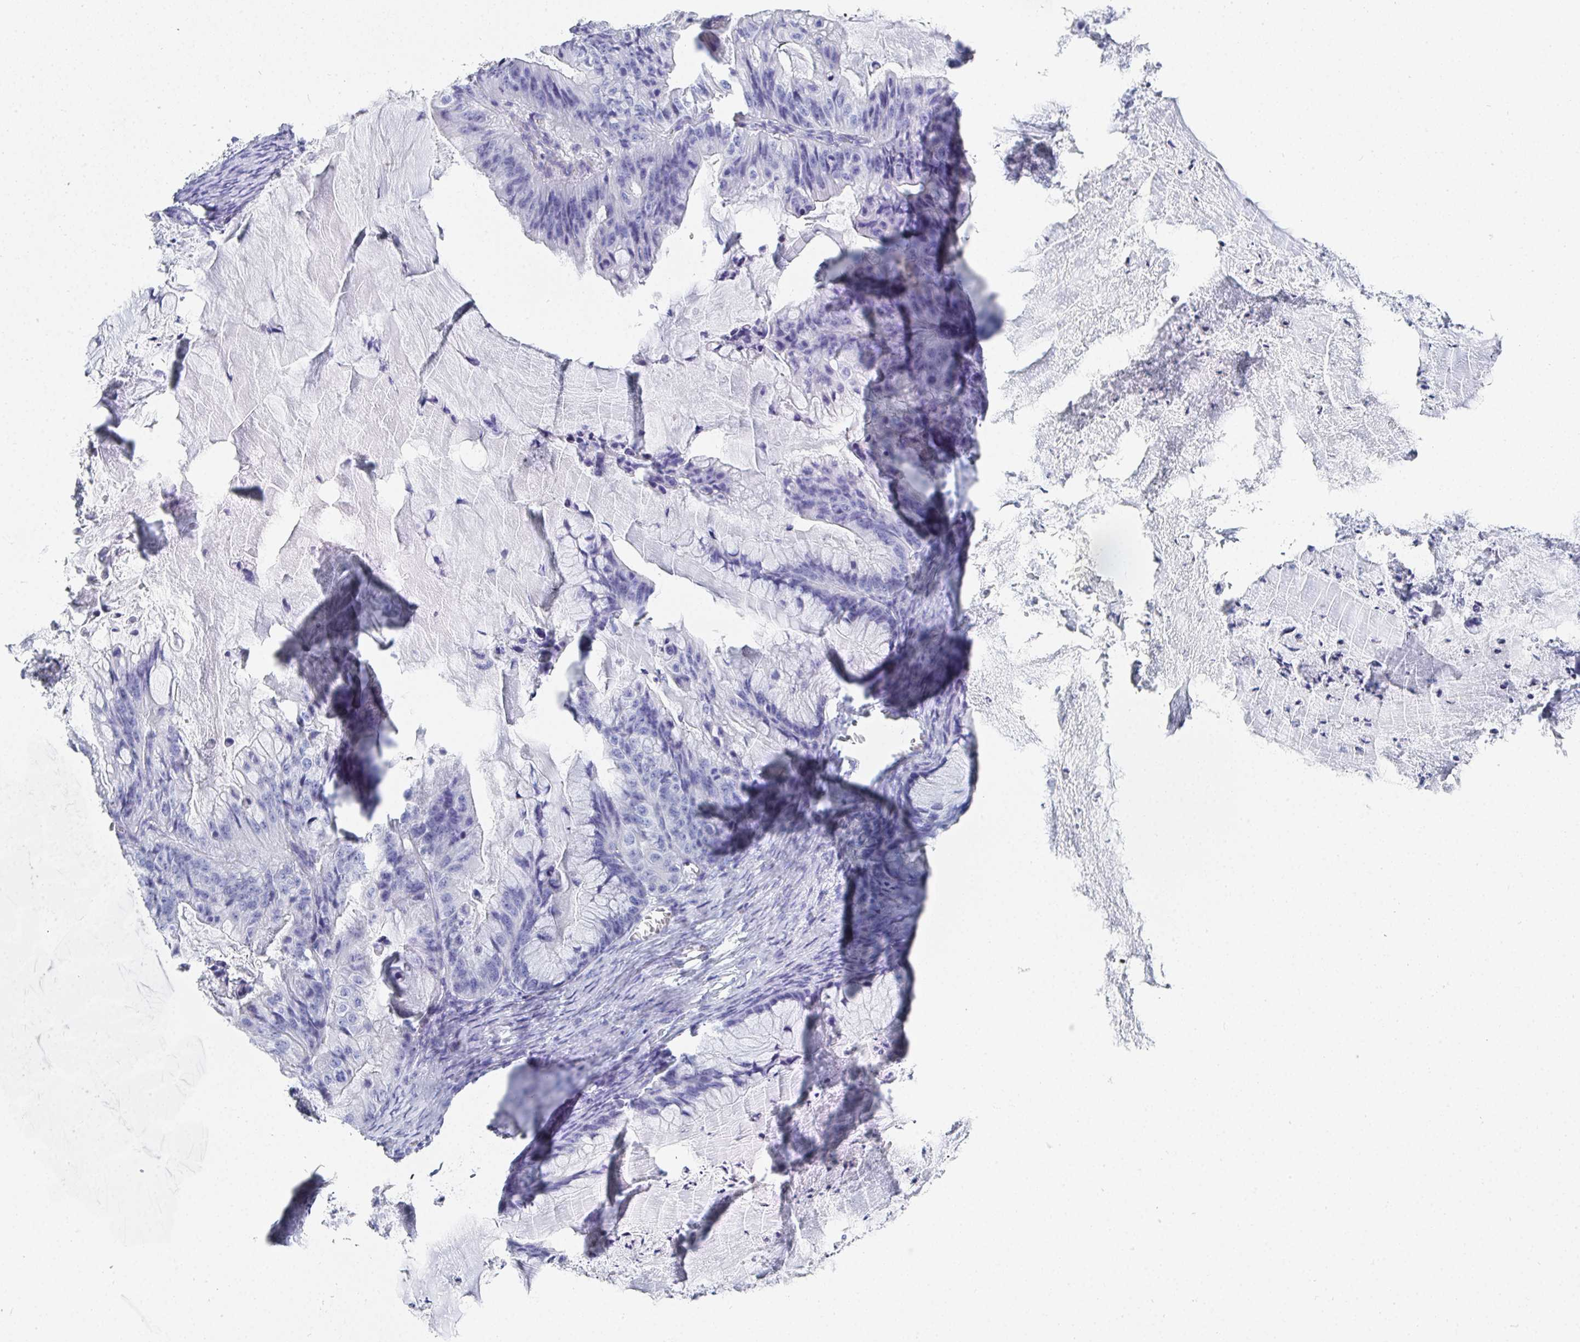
{"staining": {"intensity": "negative", "quantity": "none", "location": "none"}, "tissue": "ovarian cancer", "cell_type": "Tumor cells", "image_type": "cancer", "snomed": [{"axis": "morphology", "description": "Cystadenocarcinoma, mucinous, NOS"}, {"axis": "topography", "description": "Ovary"}], "caption": "This is an immunohistochemistry (IHC) image of human ovarian mucinous cystadenocarcinoma. There is no positivity in tumor cells.", "gene": "GRIA1", "patient": {"sex": "female", "age": 72}}